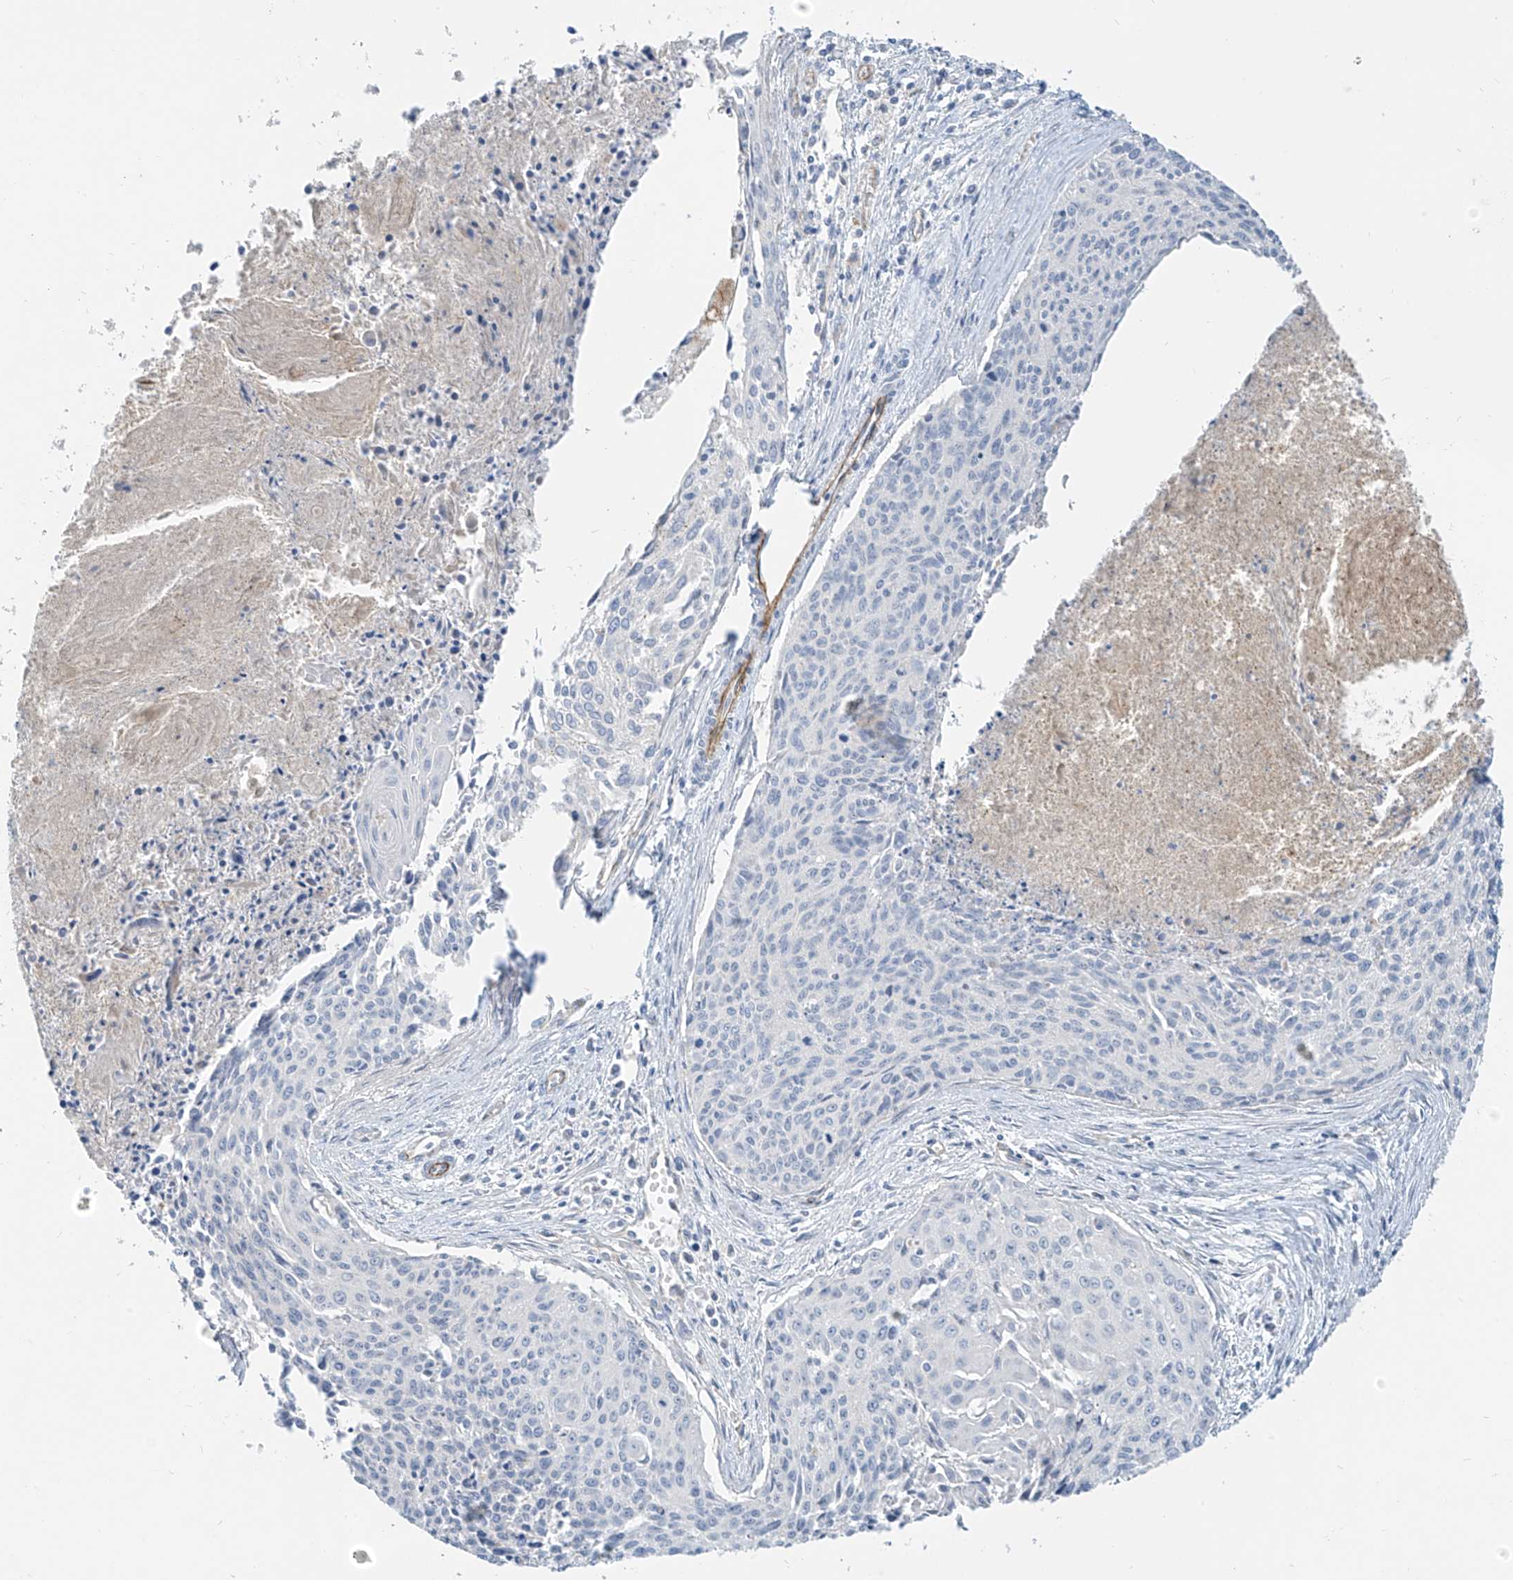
{"staining": {"intensity": "negative", "quantity": "none", "location": "none"}, "tissue": "cervical cancer", "cell_type": "Tumor cells", "image_type": "cancer", "snomed": [{"axis": "morphology", "description": "Squamous cell carcinoma, NOS"}, {"axis": "topography", "description": "Cervix"}], "caption": "Tumor cells are negative for brown protein staining in squamous cell carcinoma (cervical).", "gene": "C2orf42", "patient": {"sex": "female", "age": 55}}